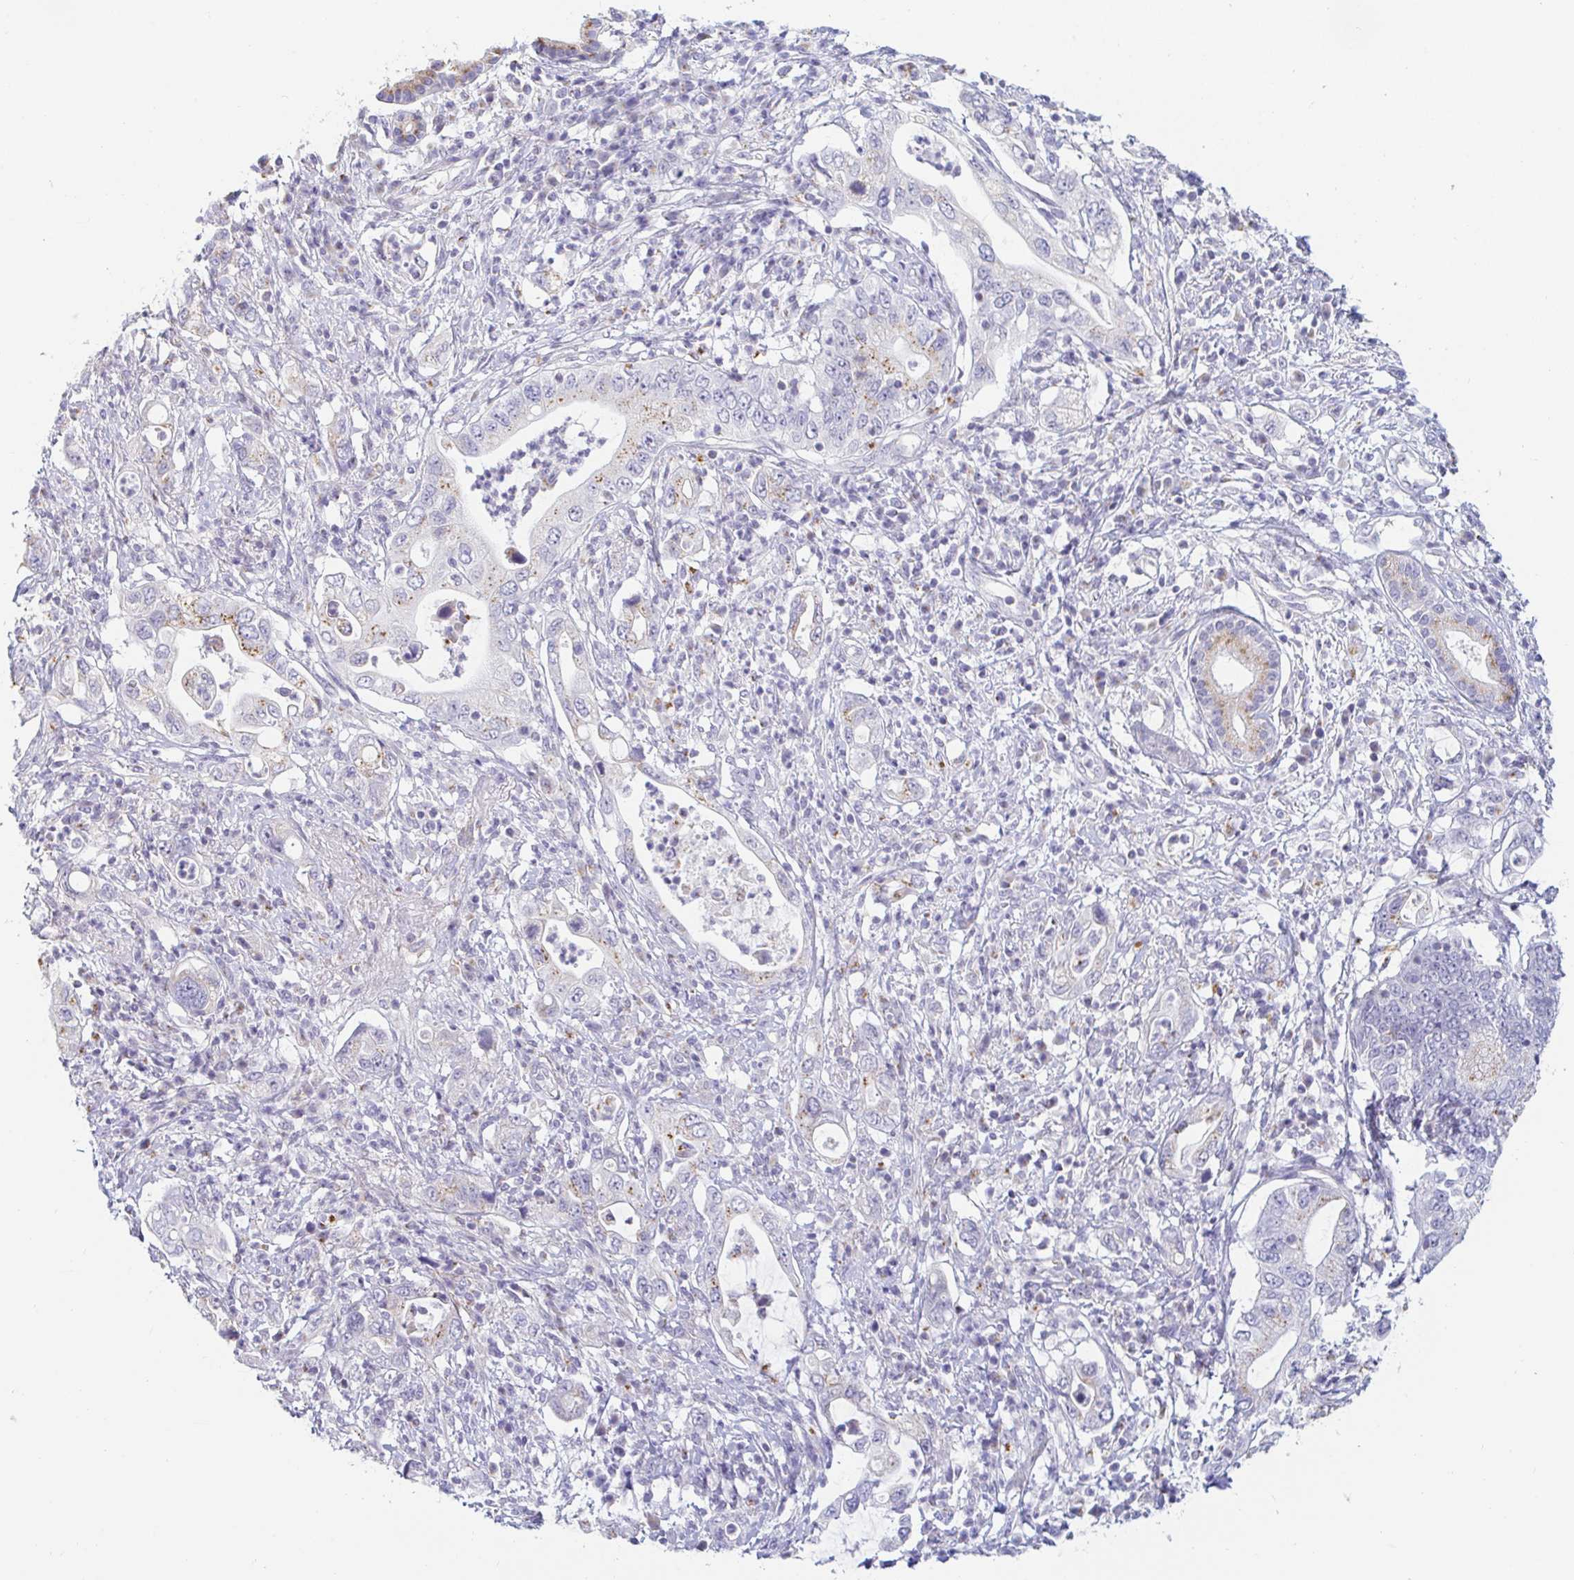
{"staining": {"intensity": "moderate", "quantity": "<25%", "location": "cytoplasmic/membranous"}, "tissue": "pancreatic cancer", "cell_type": "Tumor cells", "image_type": "cancer", "snomed": [{"axis": "morphology", "description": "Adenocarcinoma, NOS"}, {"axis": "topography", "description": "Pancreas"}], "caption": "Immunohistochemical staining of adenocarcinoma (pancreatic) reveals moderate cytoplasmic/membranous protein positivity in about <25% of tumor cells.", "gene": "OR51D1", "patient": {"sex": "female", "age": 72}}